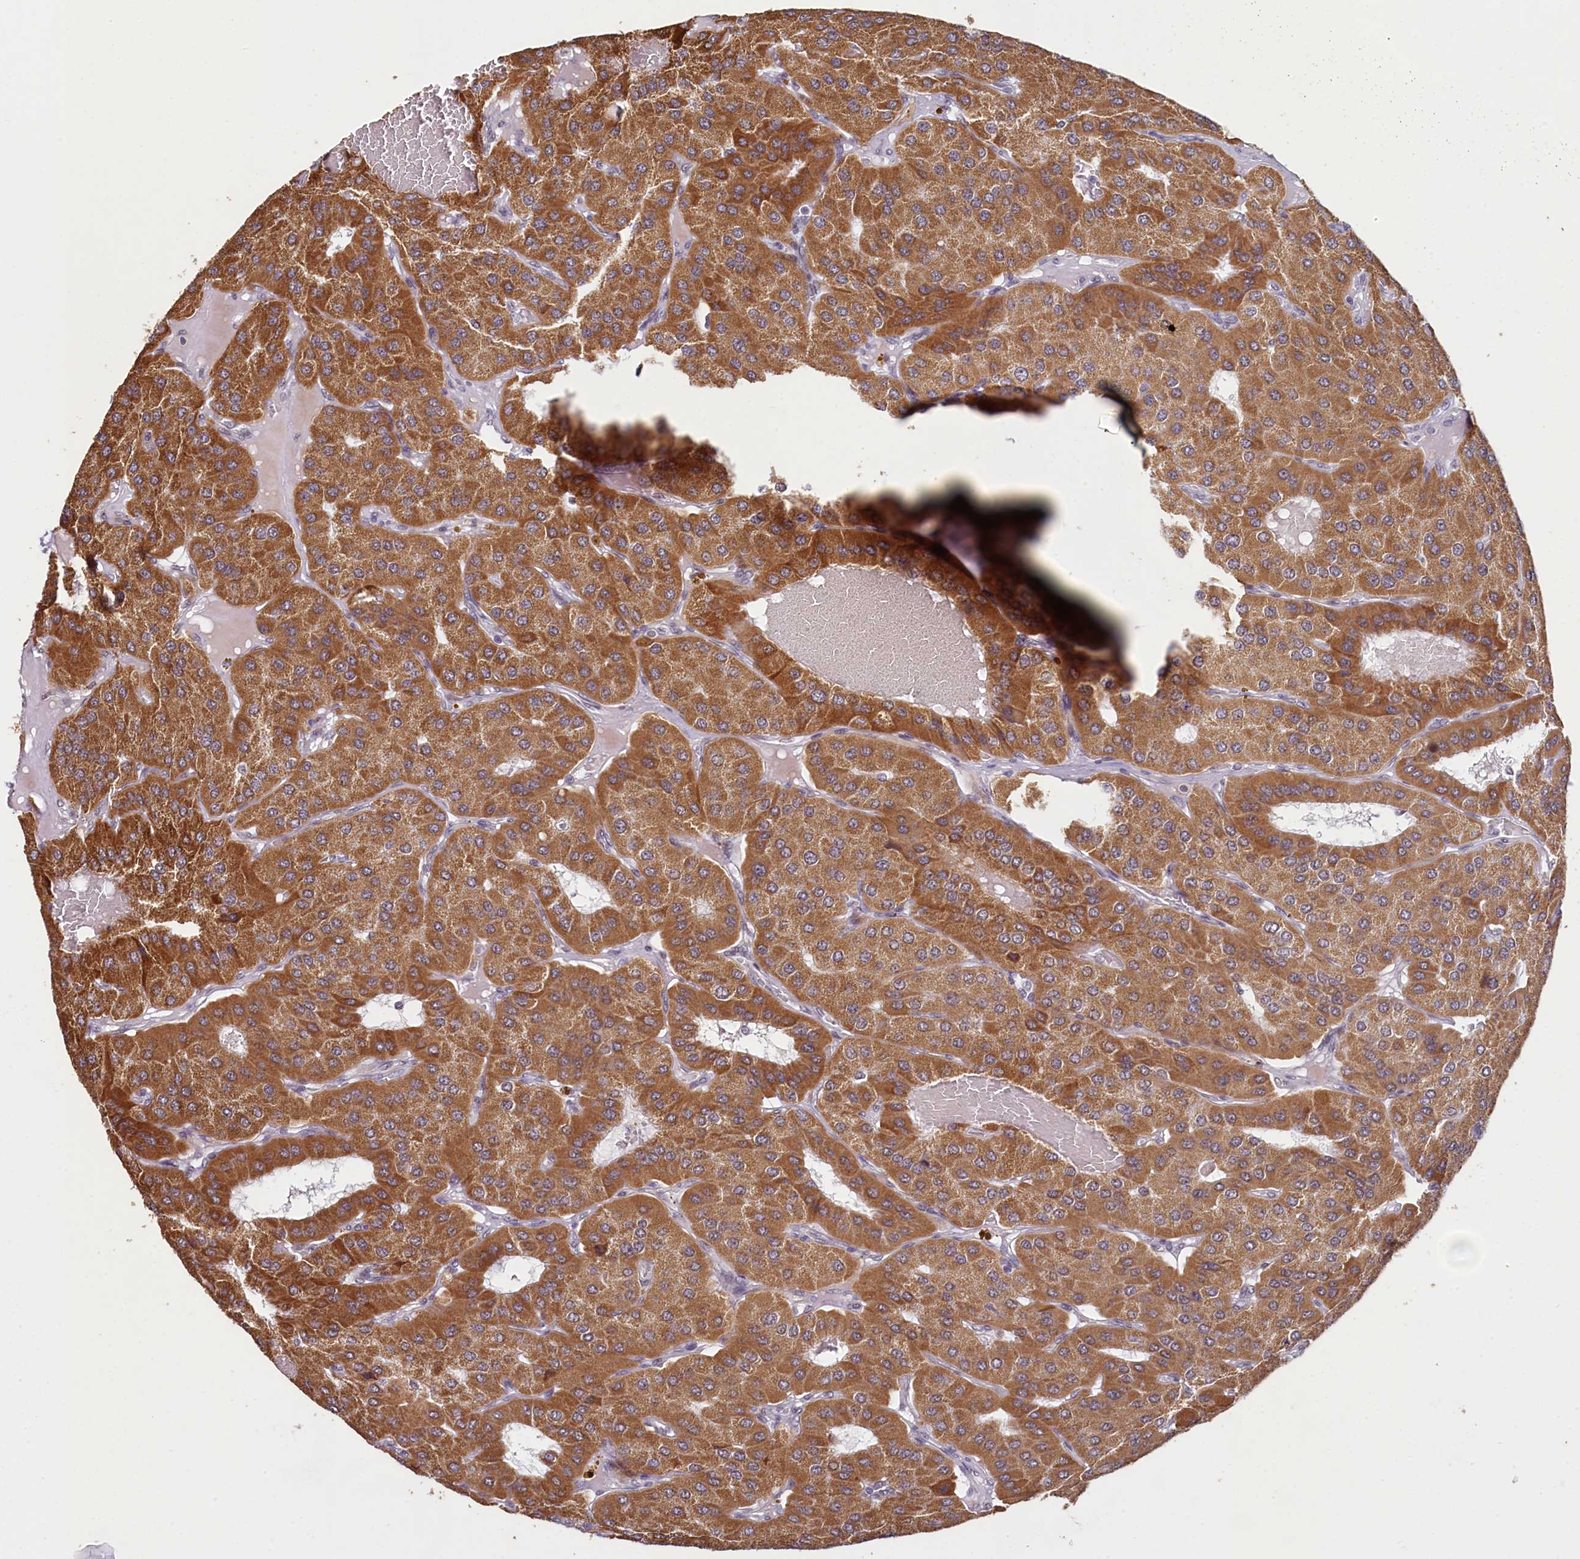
{"staining": {"intensity": "moderate", "quantity": ">75%", "location": "cytoplasmic/membranous"}, "tissue": "parathyroid gland", "cell_type": "Glandular cells", "image_type": "normal", "snomed": [{"axis": "morphology", "description": "Normal tissue, NOS"}, {"axis": "morphology", "description": "Adenoma, NOS"}, {"axis": "topography", "description": "Parathyroid gland"}], "caption": "Human parathyroid gland stained for a protein (brown) demonstrates moderate cytoplasmic/membranous positive positivity in approximately >75% of glandular cells.", "gene": "PDE6D", "patient": {"sex": "female", "age": 86}}